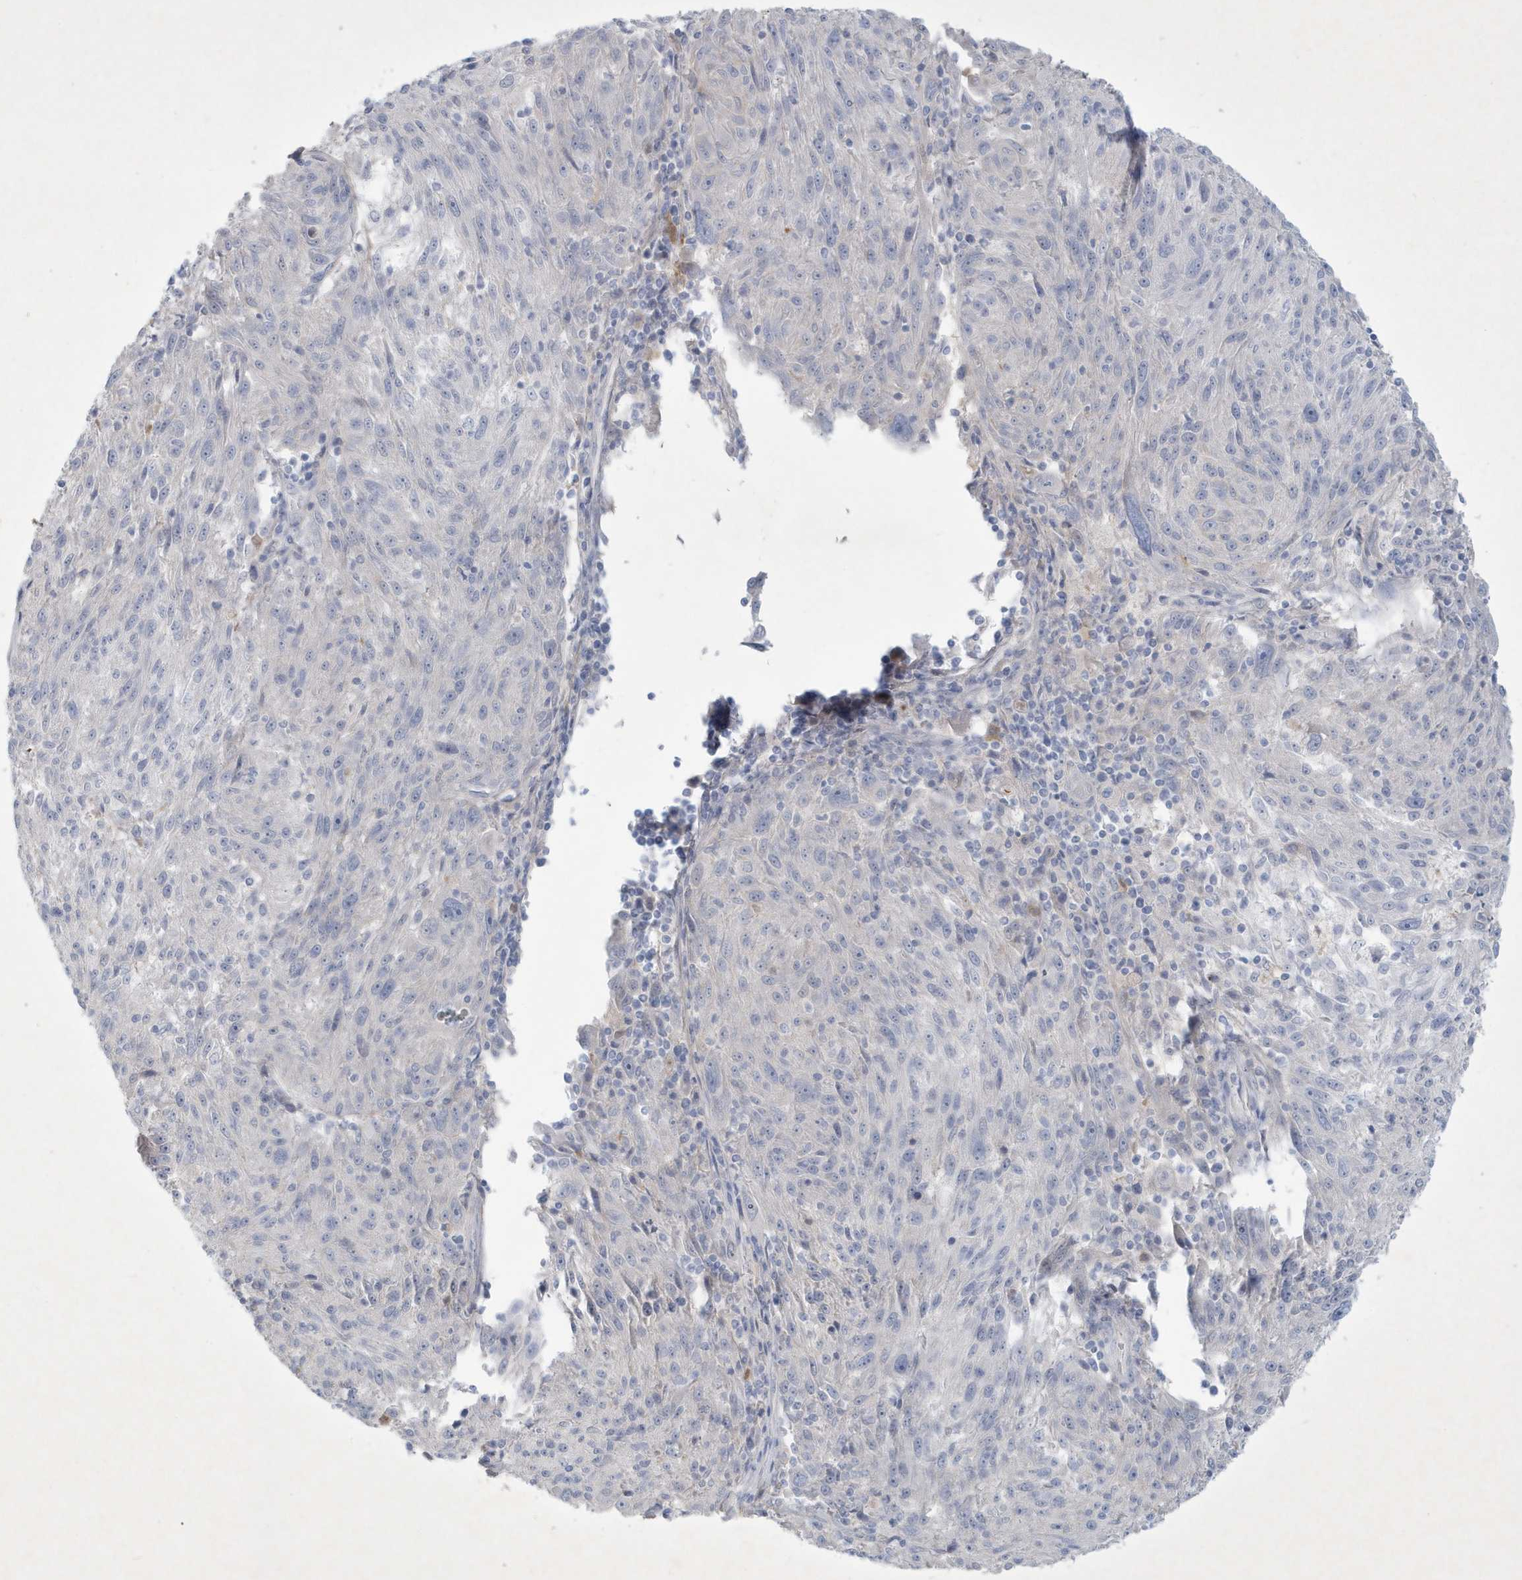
{"staining": {"intensity": "negative", "quantity": "none", "location": "none"}, "tissue": "melanoma", "cell_type": "Tumor cells", "image_type": "cancer", "snomed": [{"axis": "morphology", "description": "Malignant melanoma, NOS"}, {"axis": "topography", "description": "Skin"}], "caption": "Photomicrograph shows no protein positivity in tumor cells of malignant melanoma tissue. The staining was performed using DAB (3,3'-diaminobenzidine) to visualize the protein expression in brown, while the nuclei were stained in blue with hematoxylin (Magnification: 20x).", "gene": "CCDC24", "patient": {"sex": "male", "age": 53}}